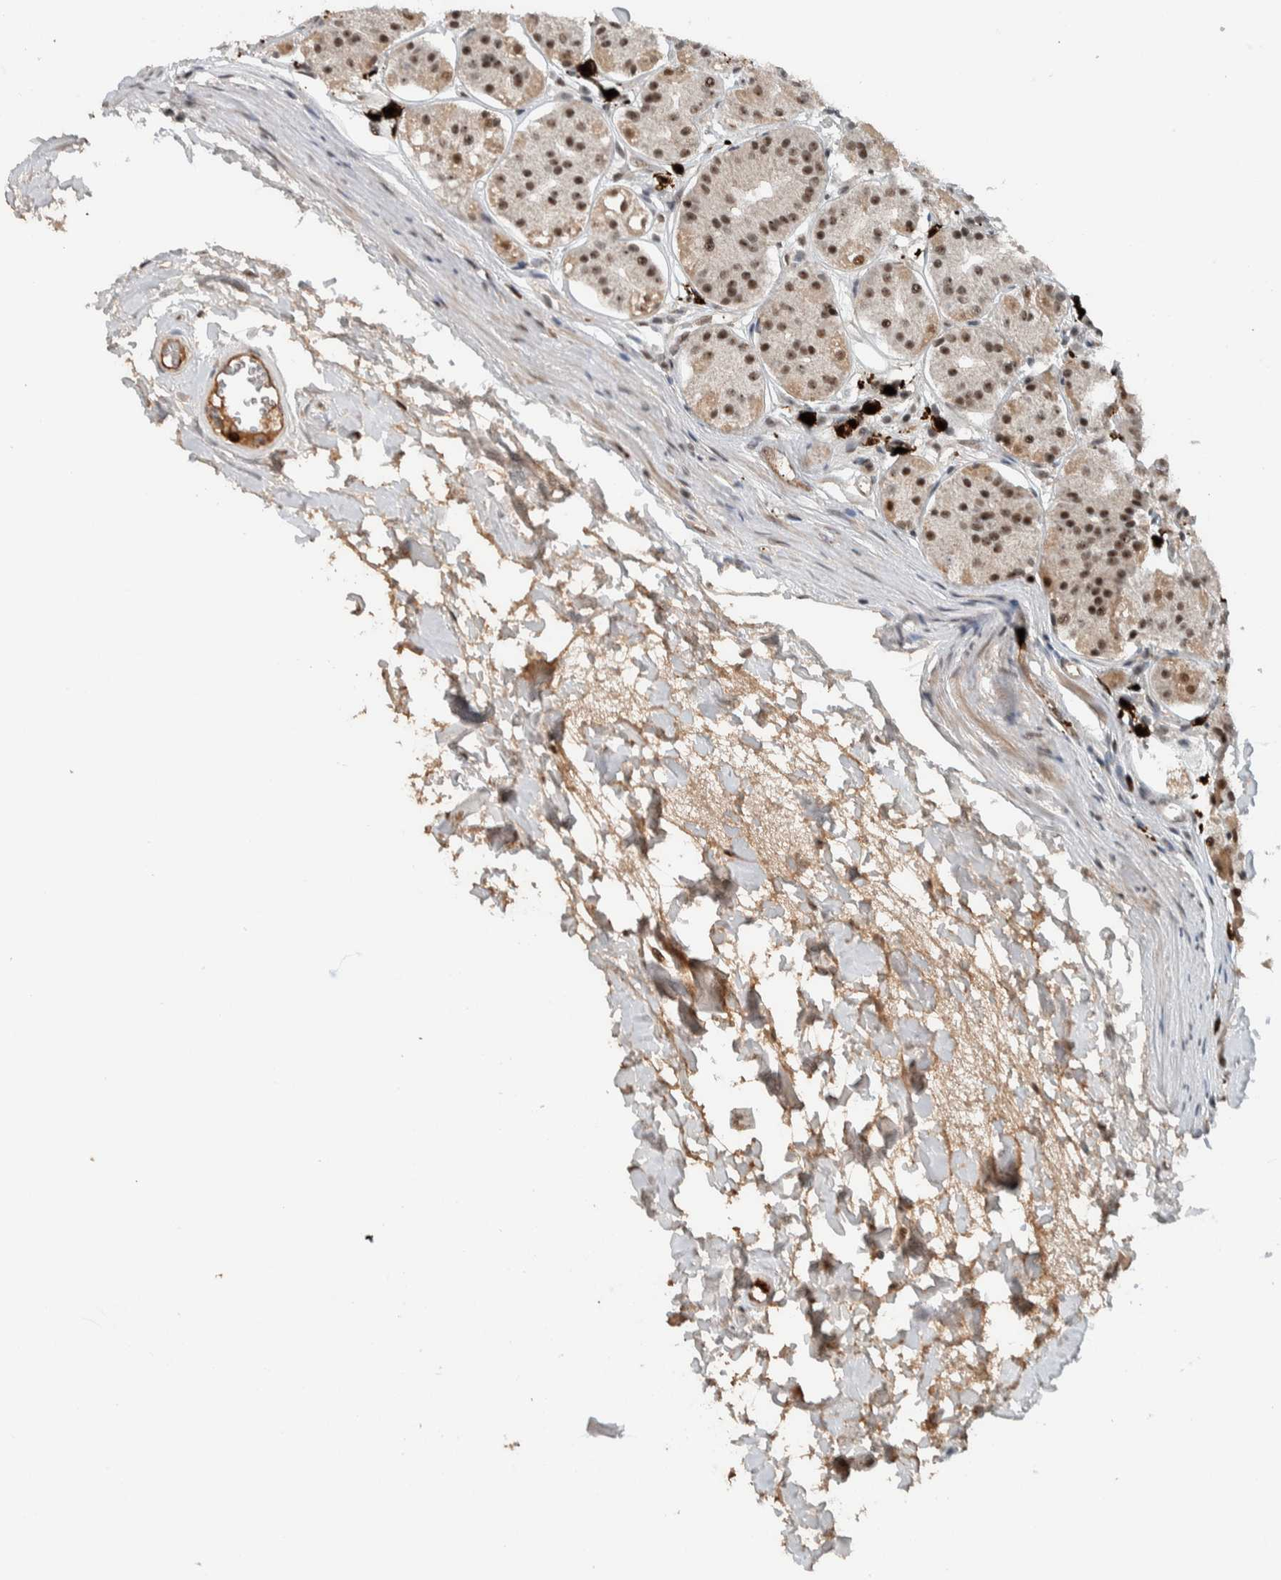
{"staining": {"intensity": "moderate", "quantity": ">75%", "location": "nuclear"}, "tissue": "stomach", "cell_type": "Glandular cells", "image_type": "normal", "snomed": [{"axis": "morphology", "description": "Normal tissue, NOS"}, {"axis": "topography", "description": "Stomach"}, {"axis": "topography", "description": "Stomach, lower"}], "caption": "A brown stain highlights moderate nuclear positivity of a protein in glandular cells of normal stomach. Using DAB (3,3'-diaminobenzidine) (brown) and hematoxylin (blue) stains, captured at high magnification using brightfield microscopy.", "gene": "ZFP91", "patient": {"sex": "female", "age": 56}}